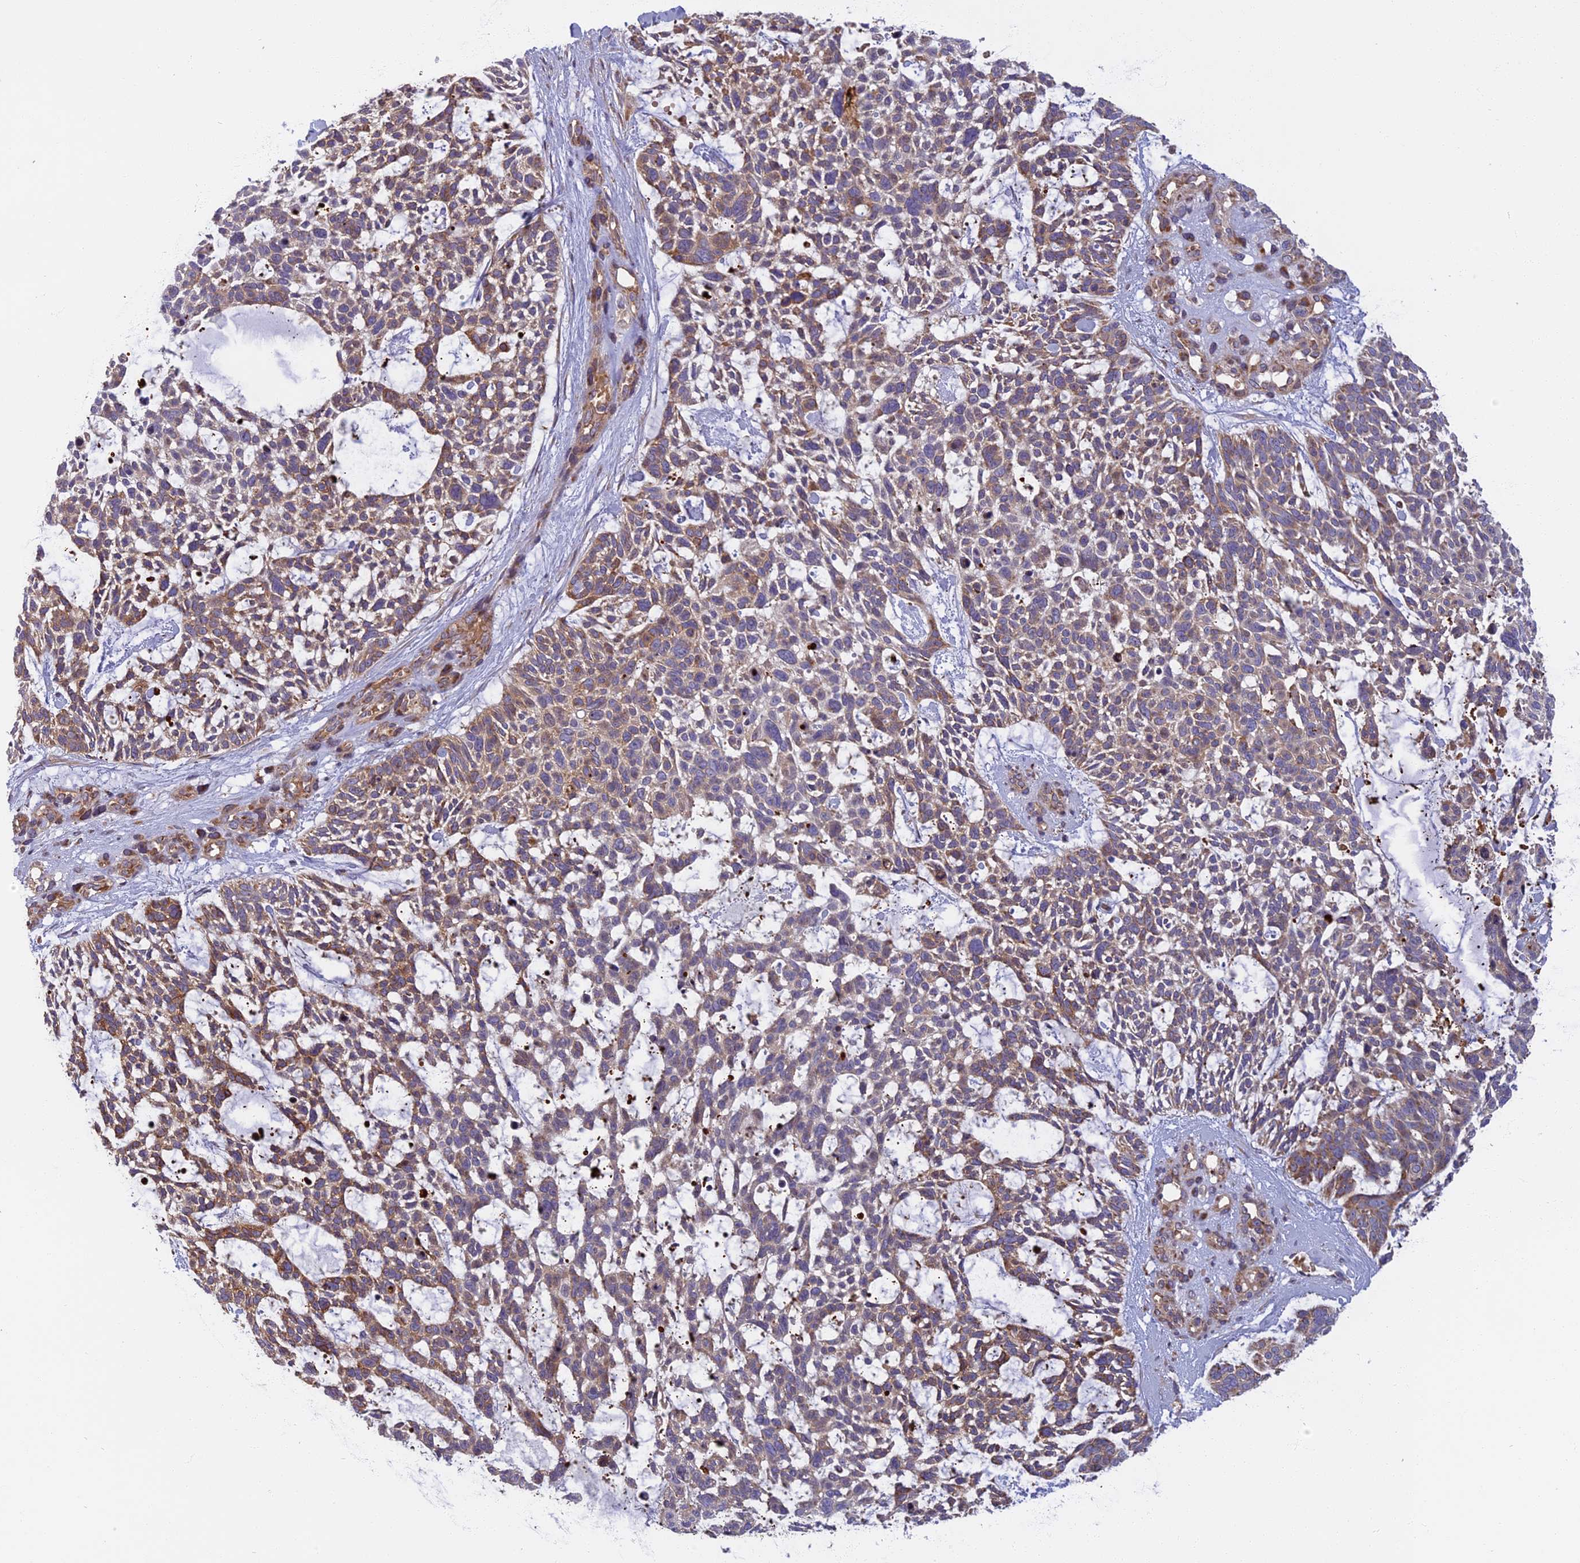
{"staining": {"intensity": "moderate", "quantity": "25%-75%", "location": "cytoplasmic/membranous"}, "tissue": "skin cancer", "cell_type": "Tumor cells", "image_type": "cancer", "snomed": [{"axis": "morphology", "description": "Basal cell carcinoma"}, {"axis": "topography", "description": "Skin"}], "caption": "This is an image of immunohistochemistry staining of skin cancer (basal cell carcinoma), which shows moderate staining in the cytoplasmic/membranous of tumor cells.", "gene": "EDAR", "patient": {"sex": "male", "age": 88}}